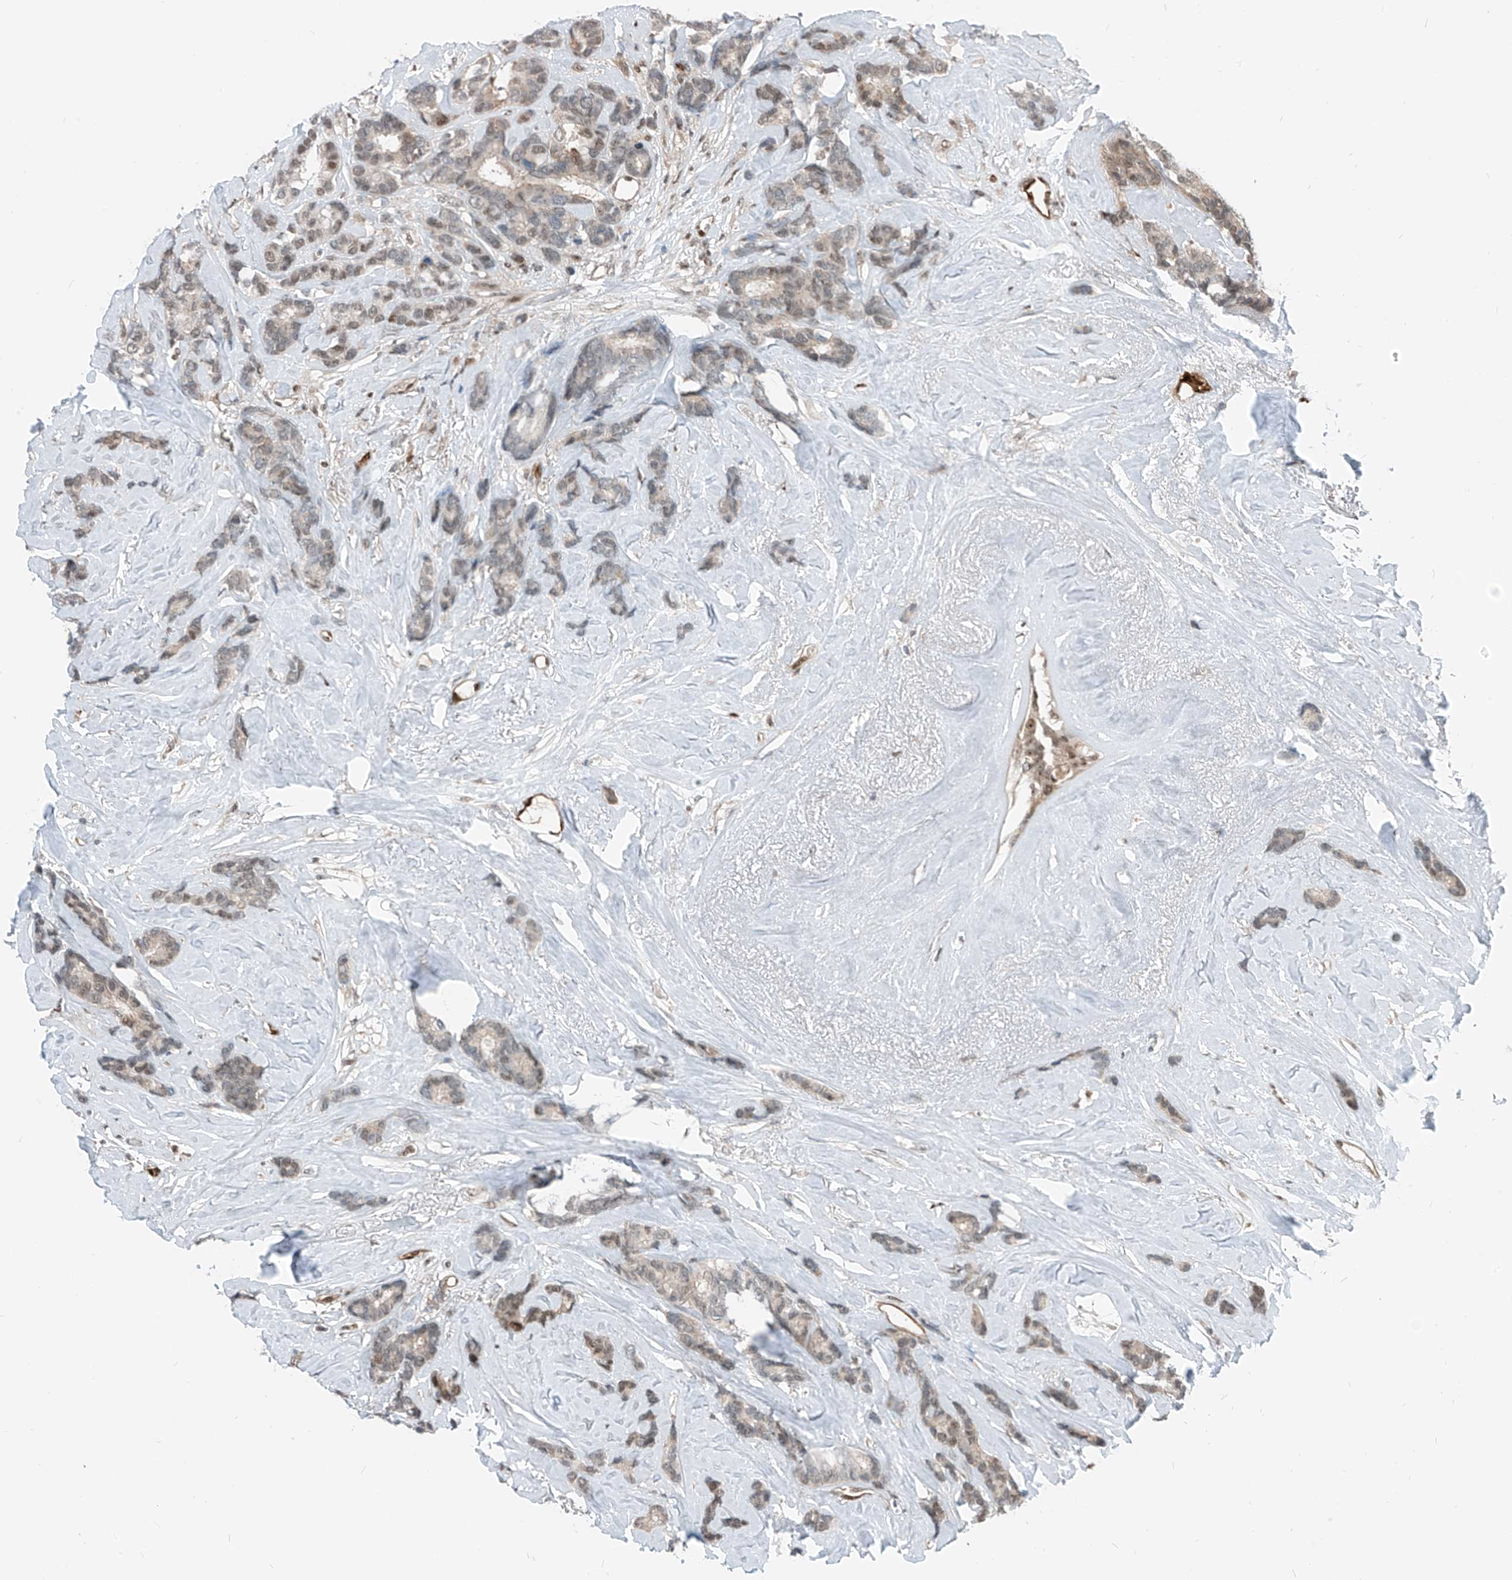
{"staining": {"intensity": "moderate", "quantity": "<25%", "location": "cytoplasmic/membranous,nuclear"}, "tissue": "breast cancer", "cell_type": "Tumor cells", "image_type": "cancer", "snomed": [{"axis": "morphology", "description": "Duct carcinoma"}, {"axis": "topography", "description": "Breast"}], "caption": "Immunohistochemical staining of human breast infiltrating ductal carcinoma exhibits low levels of moderate cytoplasmic/membranous and nuclear expression in about <25% of tumor cells.", "gene": "RBP7", "patient": {"sex": "female", "age": 87}}